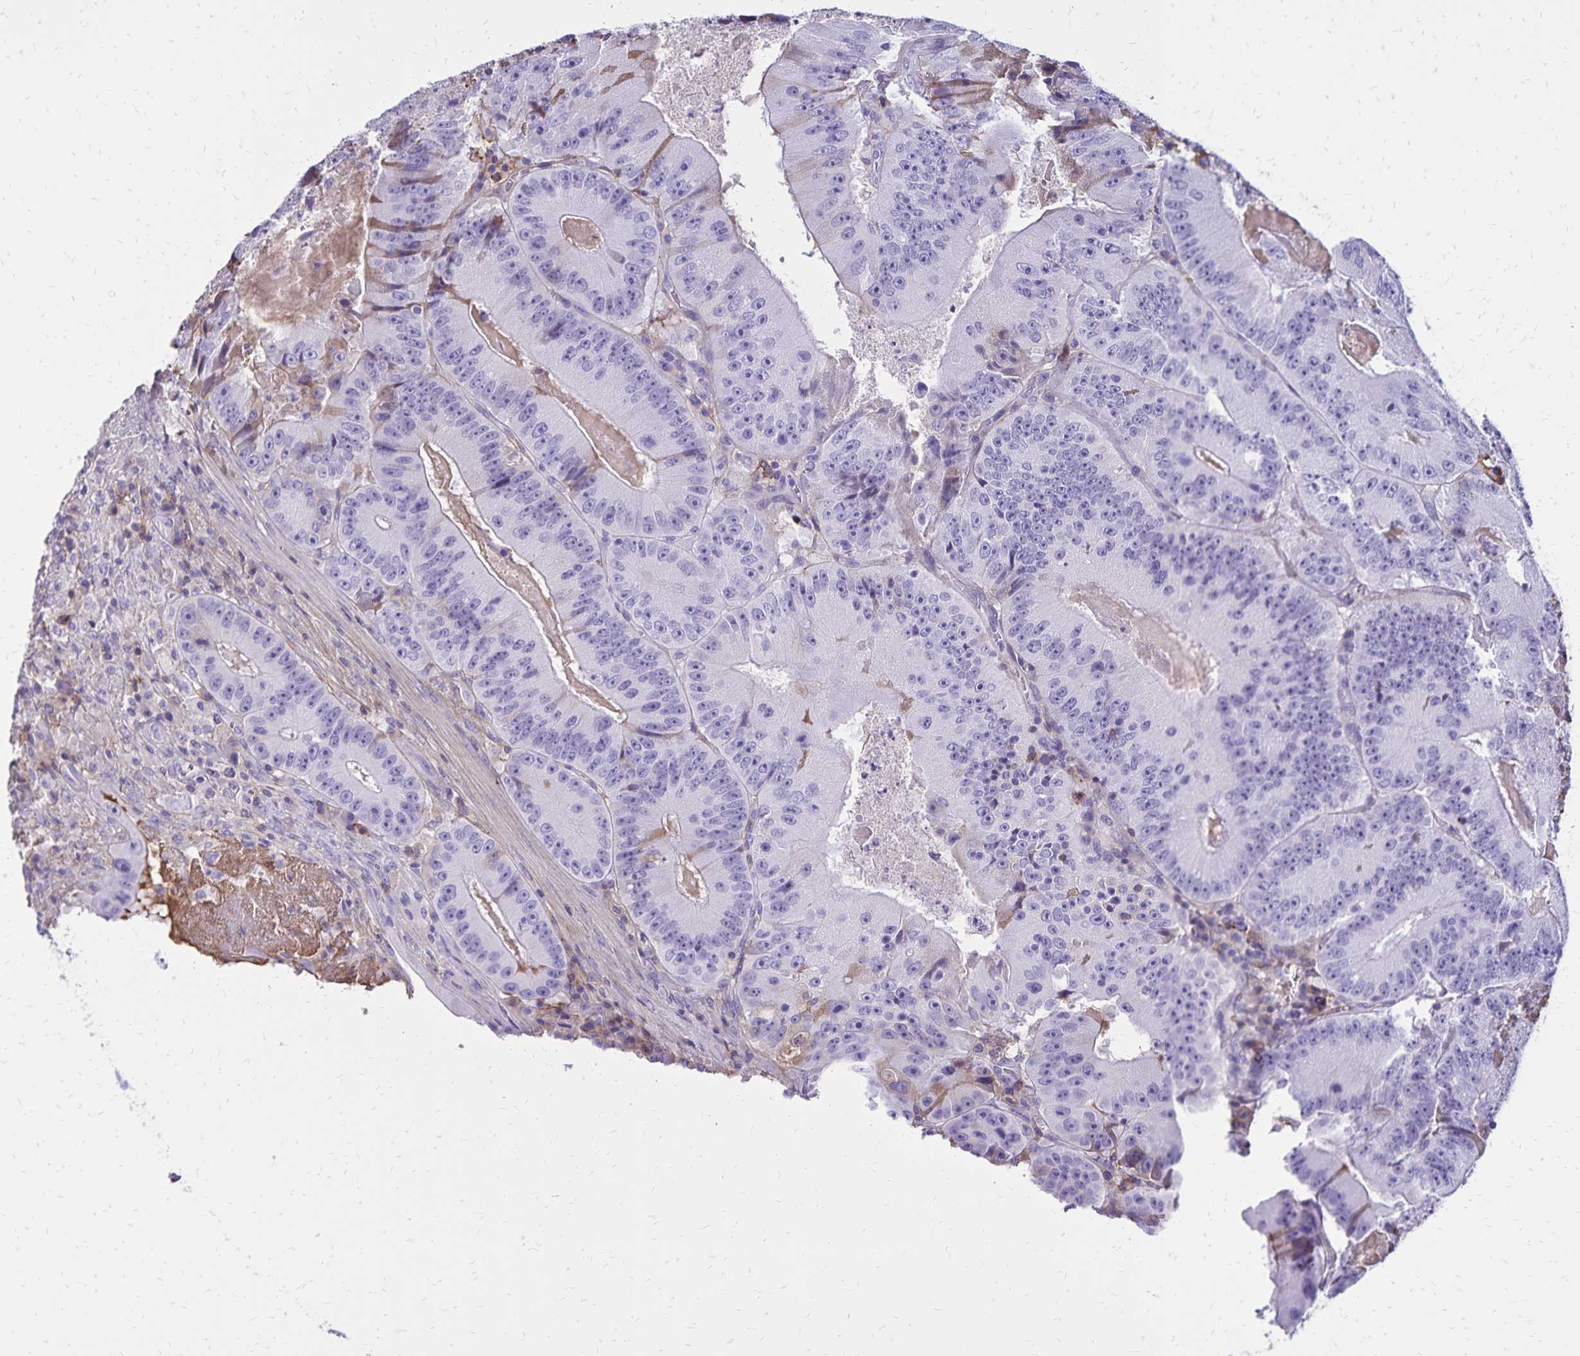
{"staining": {"intensity": "negative", "quantity": "none", "location": "none"}, "tissue": "colorectal cancer", "cell_type": "Tumor cells", "image_type": "cancer", "snomed": [{"axis": "morphology", "description": "Adenocarcinoma, NOS"}, {"axis": "topography", "description": "Colon"}], "caption": "The histopathology image displays no significant expression in tumor cells of colorectal adenocarcinoma.", "gene": "CD27", "patient": {"sex": "female", "age": 86}}